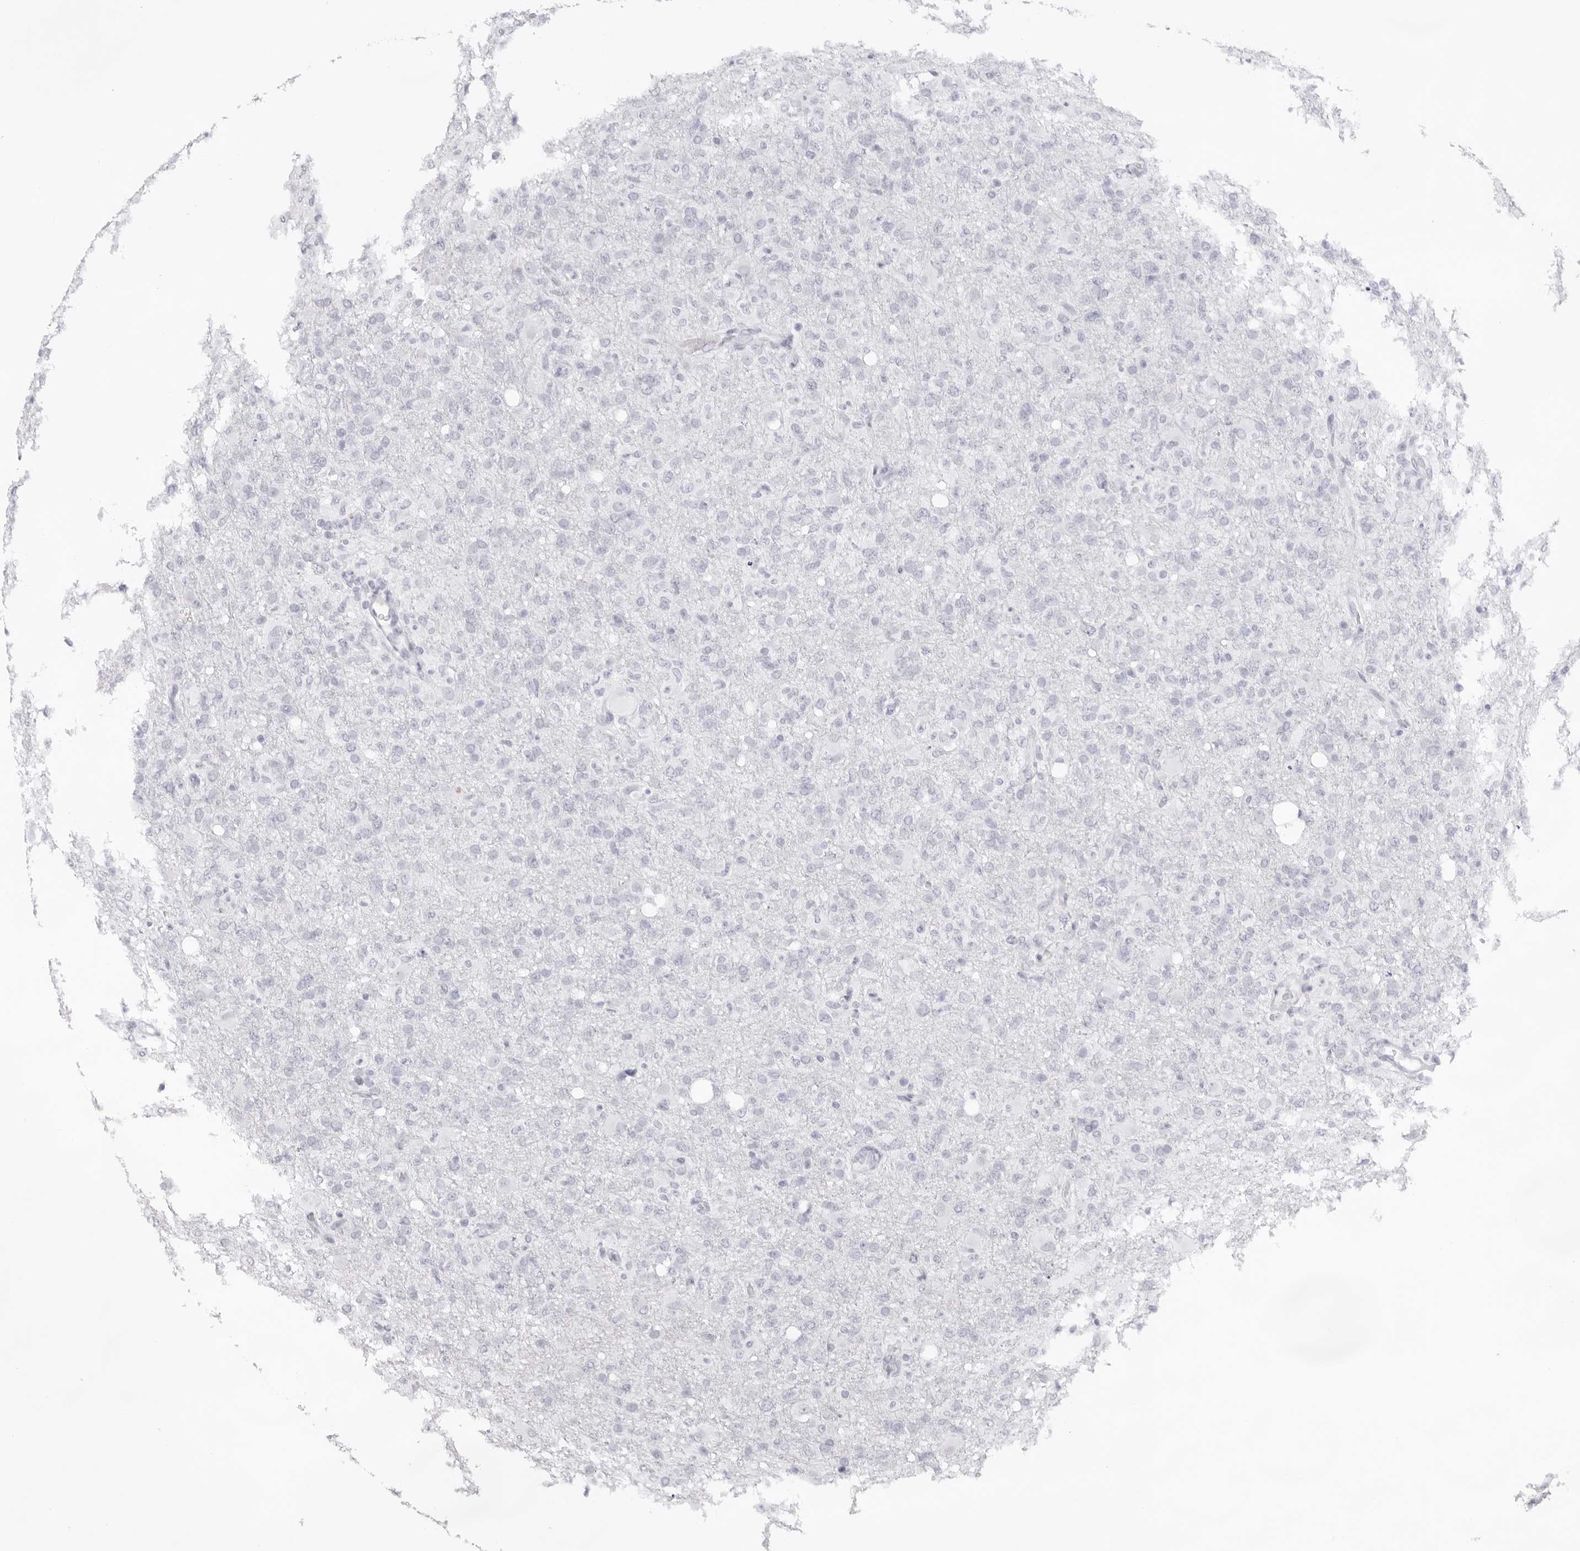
{"staining": {"intensity": "negative", "quantity": "none", "location": "none"}, "tissue": "glioma", "cell_type": "Tumor cells", "image_type": "cancer", "snomed": [{"axis": "morphology", "description": "Glioma, malignant, High grade"}, {"axis": "topography", "description": "Brain"}], "caption": "DAB (3,3'-diaminobenzidine) immunohistochemical staining of human glioma reveals no significant staining in tumor cells.", "gene": "KLK12", "patient": {"sex": "female", "age": 57}}